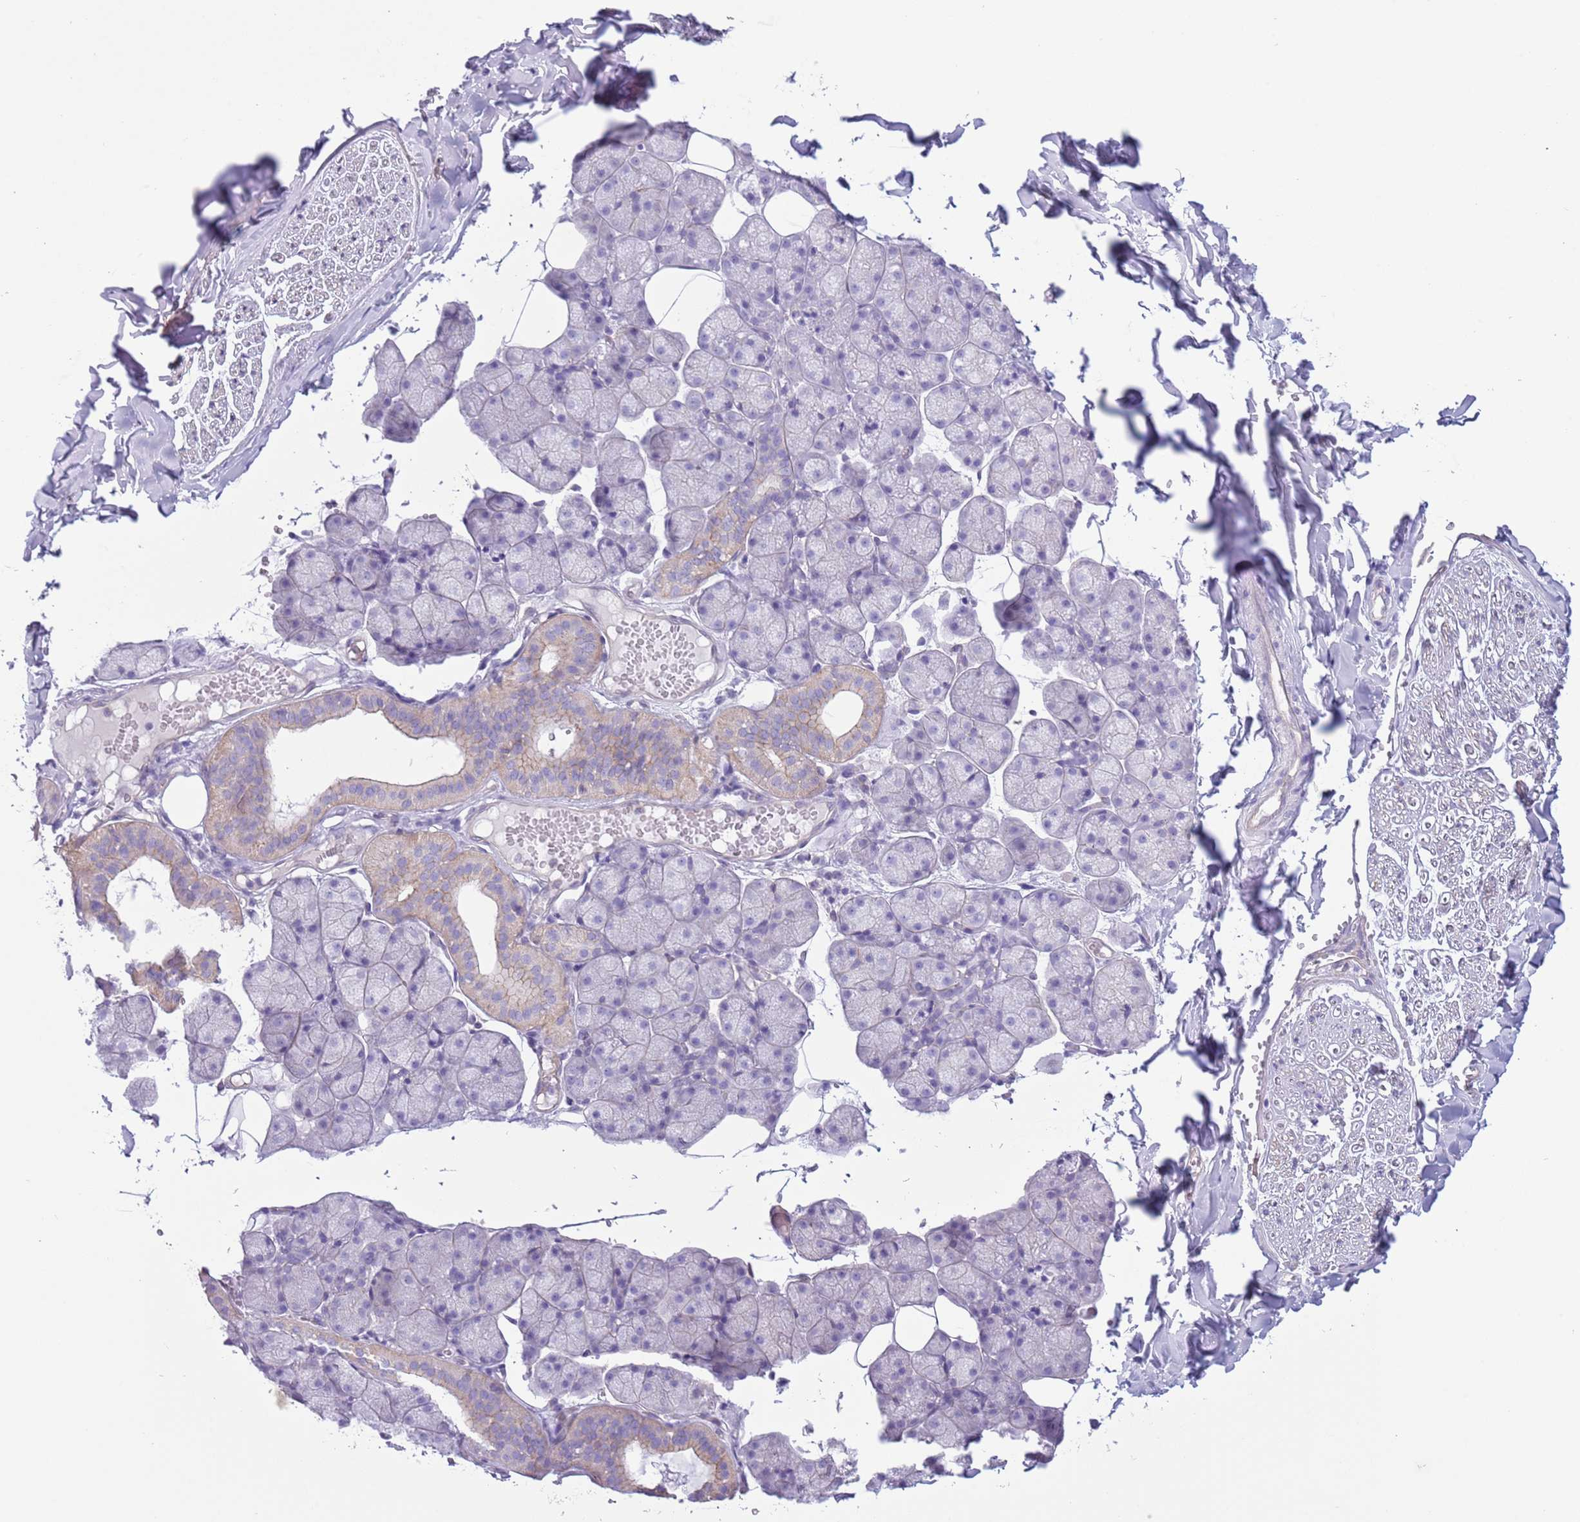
{"staining": {"intensity": "negative", "quantity": "none", "location": "none"}, "tissue": "adipose tissue", "cell_type": "Adipocytes", "image_type": "normal", "snomed": [{"axis": "morphology", "description": "Normal tissue, NOS"}, {"axis": "topography", "description": "Salivary gland"}, {"axis": "topography", "description": "Peripheral nerve tissue"}], "caption": "This histopathology image is of benign adipose tissue stained with IHC to label a protein in brown with the nuclei are counter-stained blue. There is no staining in adipocytes.", "gene": "RBP3", "patient": {"sex": "male", "age": 38}}